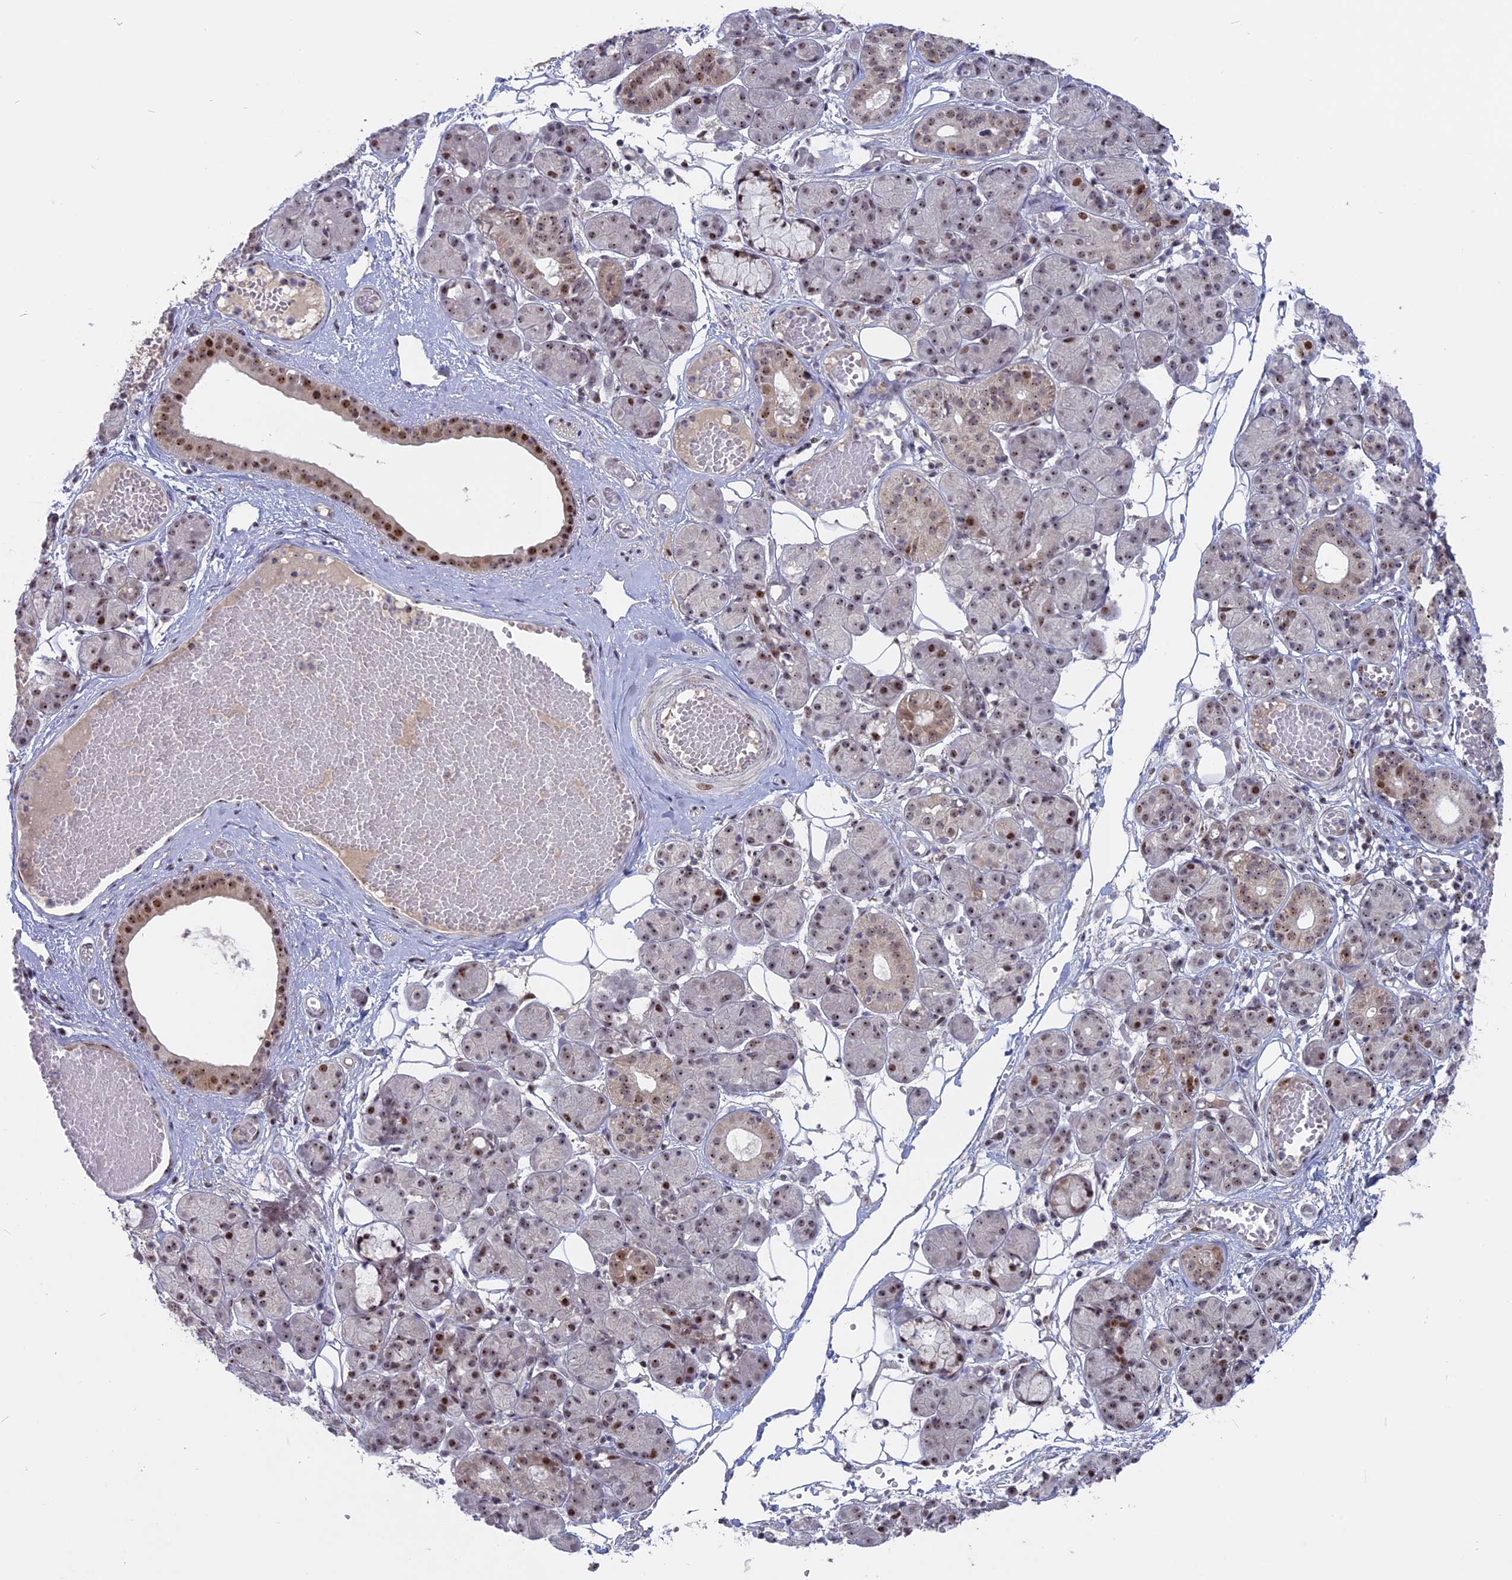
{"staining": {"intensity": "moderate", "quantity": "25%-75%", "location": "nuclear"}, "tissue": "salivary gland", "cell_type": "Glandular cells", "image_type": "normal", "snomed": [{"axis": "morphology", "description": "Normal tissue, NOS"}, {"axis": "topography", "description": "Salivary gland"}], "caption": "The image reveals a brown stain indicating the presence of a protein in the nuclear of glandular cells in salivary gland.", "gene": "FAM131A", "patient": {"sex": "male", "age": 63}}